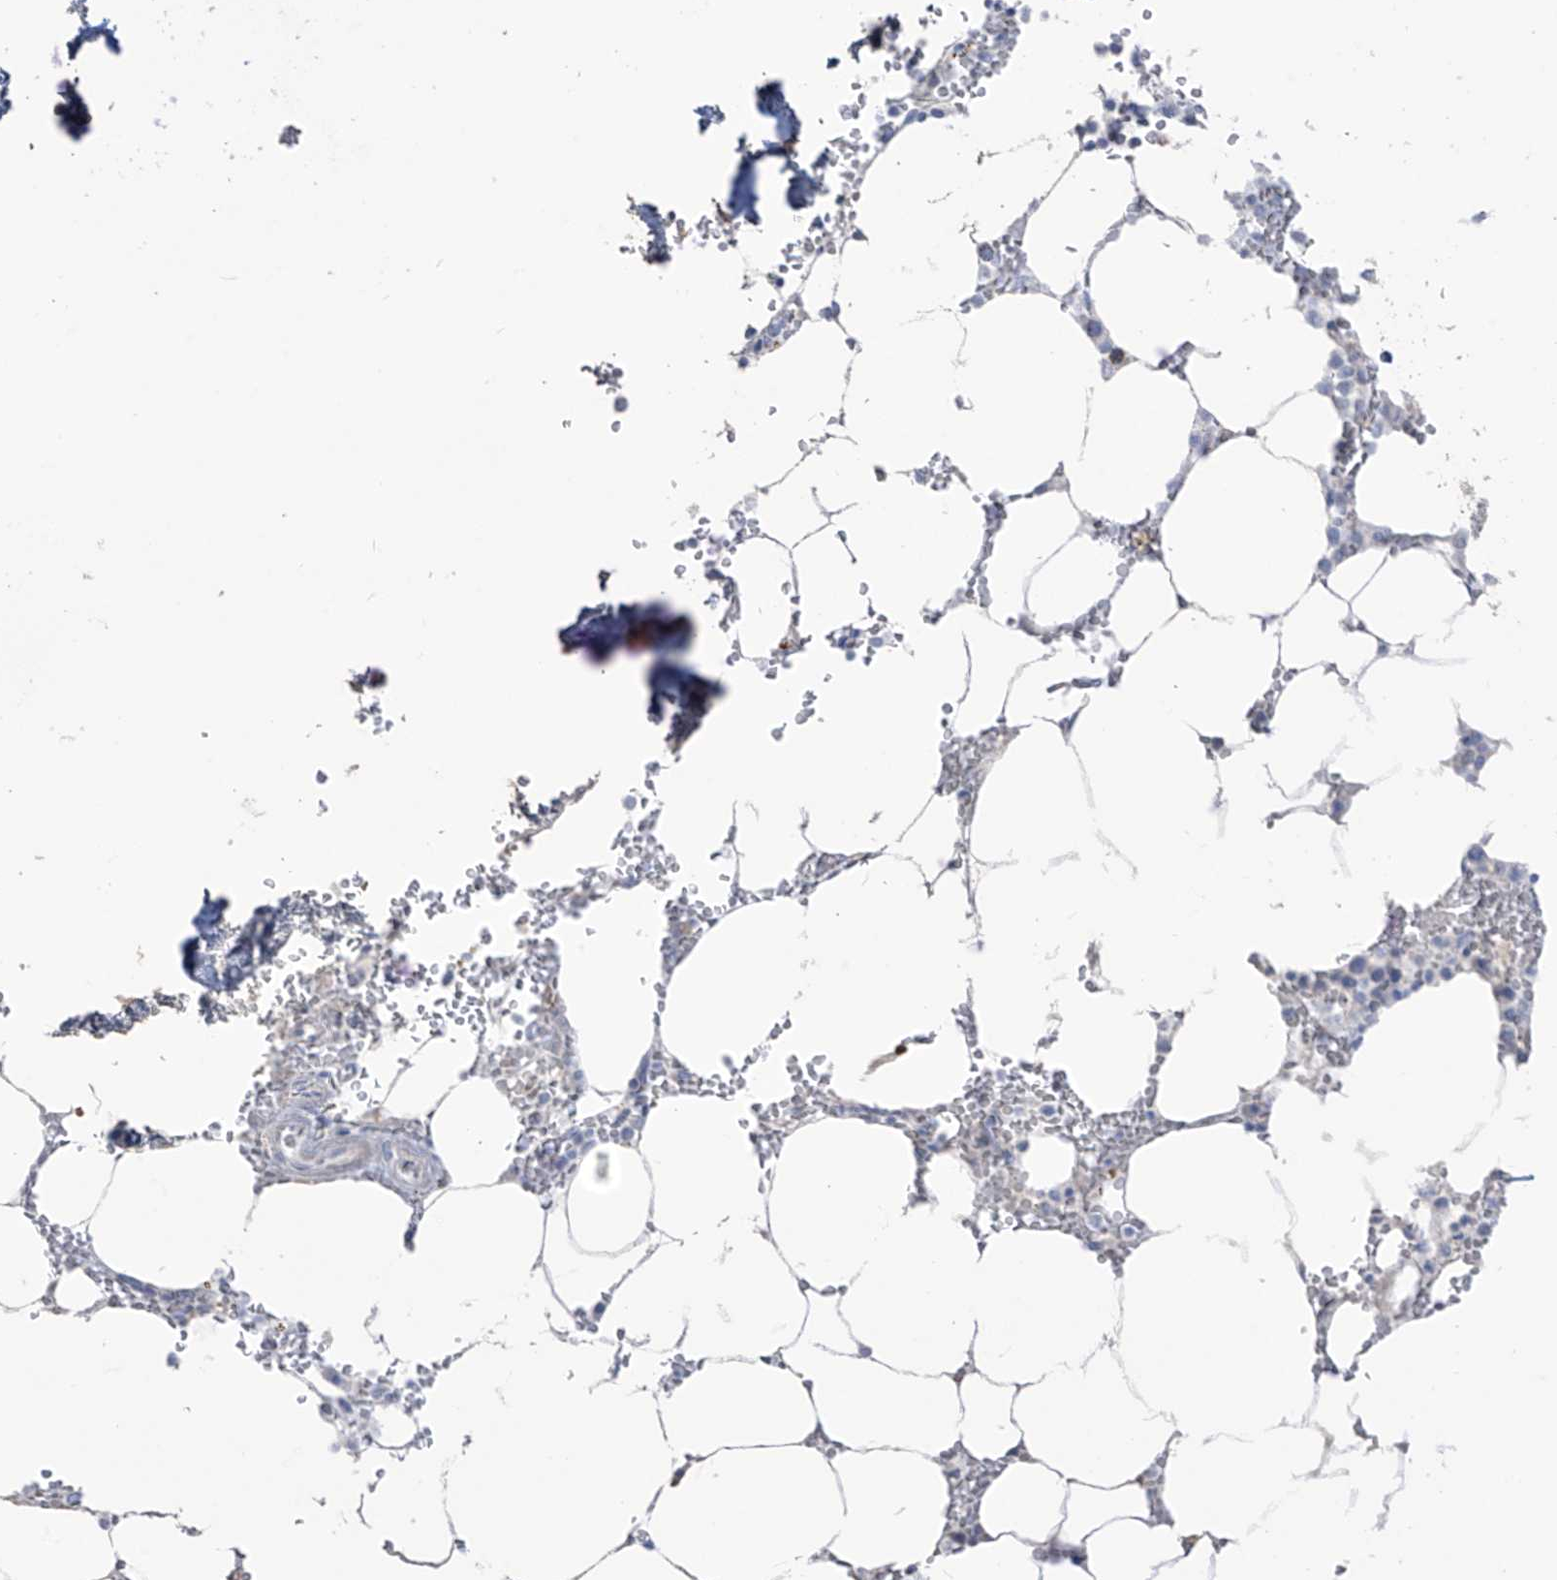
{"staining": {"intensity": "negative", "quantity": "none", "location": "none"}, "tissue": "bone marrow", "cell_type": "Hematopoietic cells", "image_type": "normal", "snomed": [{"axis": "morphology", "description": "Normal tissue, NOS"}, {"axis": "topography", "description": "Bone marrow"}], "caption": "Immunohistochemistry (IHC) of normal bone marrow exhibits no expression in hematopoietic cells. (Stains: DAB (3,3'-diaminobenzidine) IHC with hematoxylin counter stain, Microscopy: brightfield microscopy at high magnification).", "gene": "ASPRV1", "patient": {"sex": "male", "age": 70}}